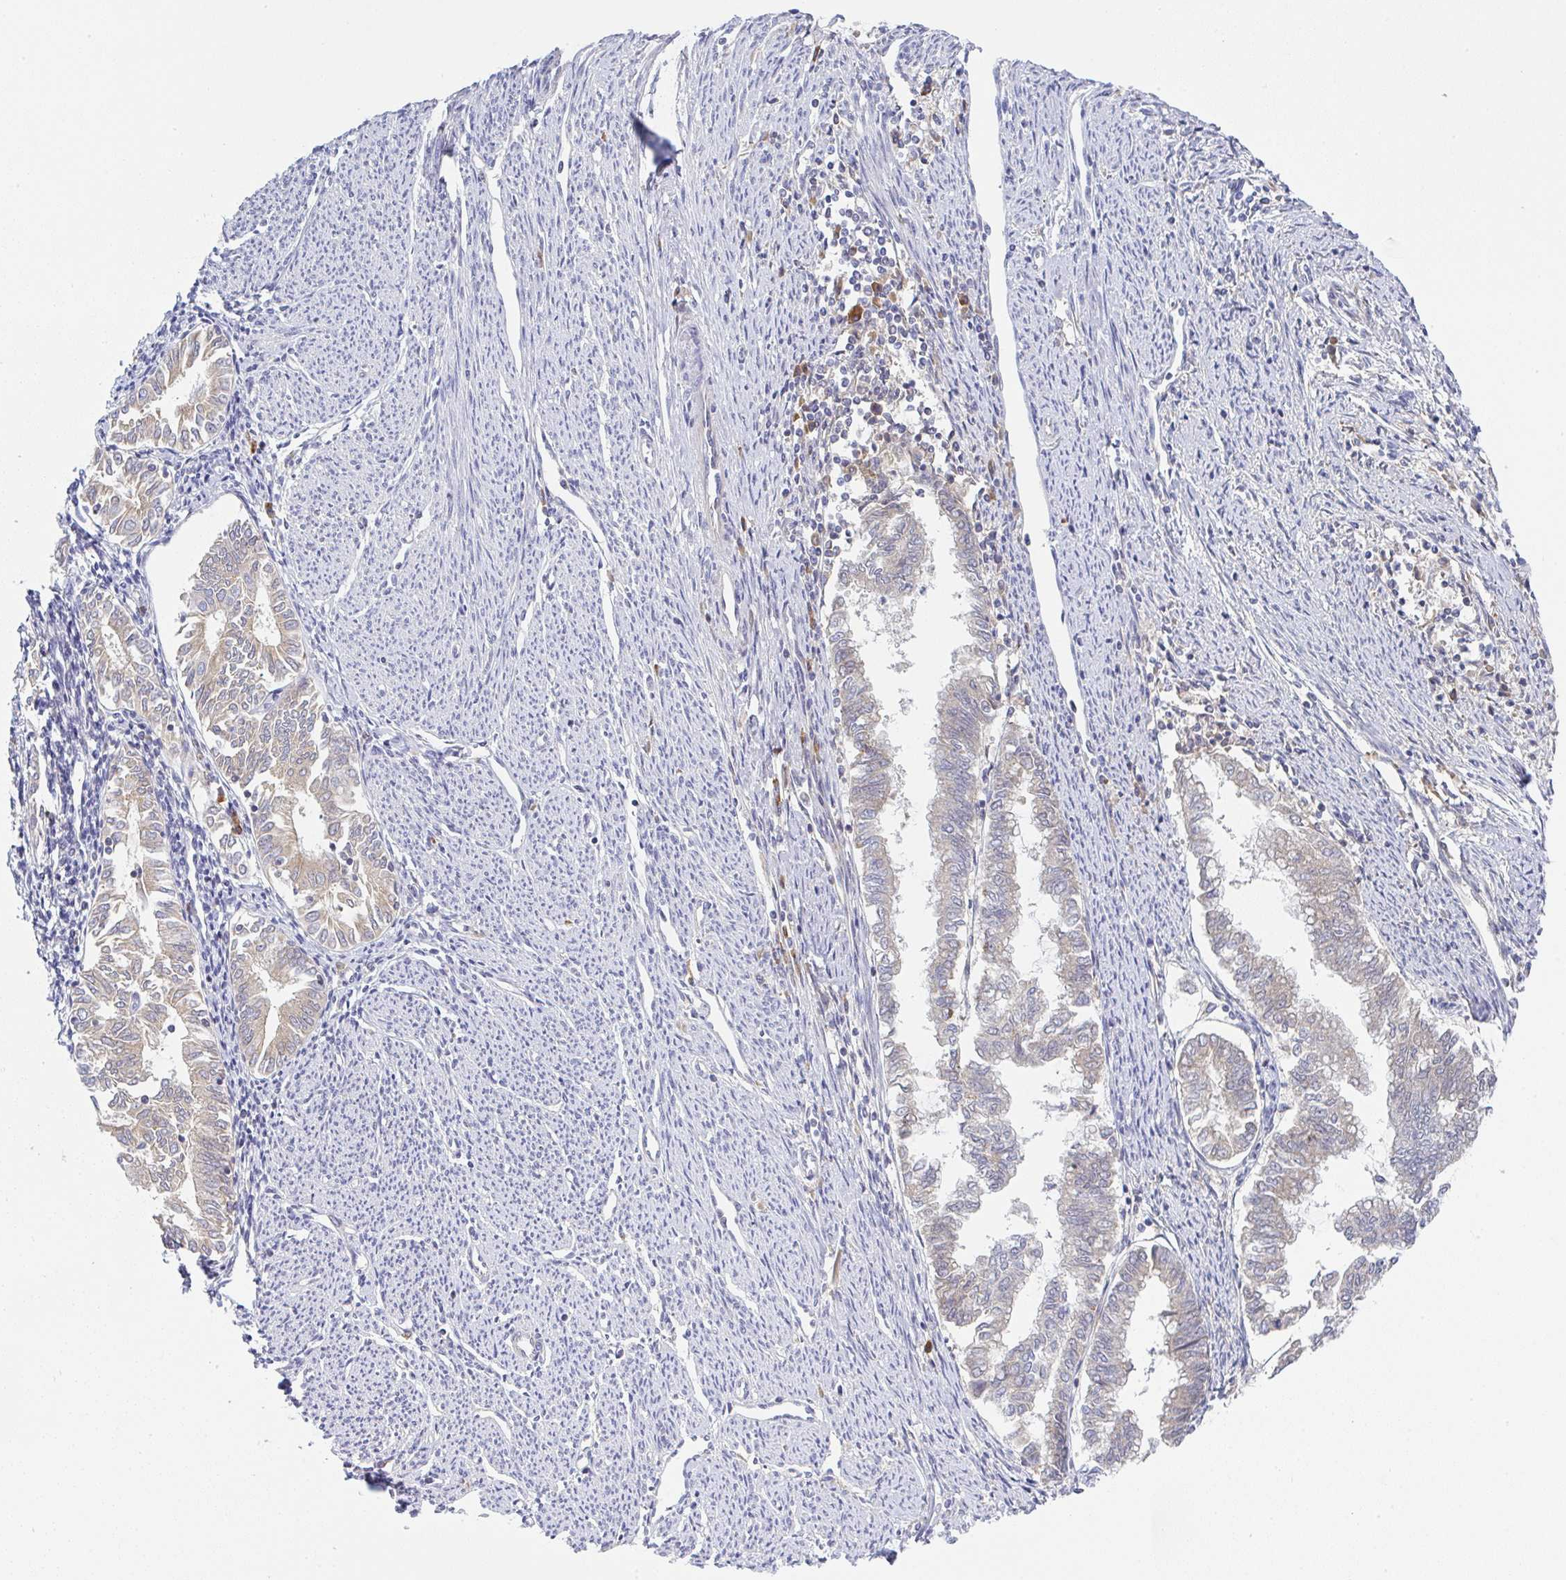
{"staining": {"intensity": "weak", "quantity": "25%-75%", "location": "cytoplasmic/membranous"}, "tissue": "endometrial cancer", "cell_type": "Tumor cells", "image_type": "cancer", "snomed": [{"axis": "morphology", "description": "Adenocarcinoma, NOS"}, {"axis": "topography", "description": "Endometrium"}], "caption": "Immunohistochemistry (IHC) micrograph of endometrial cancer (adenocarcinoma) stained for a protein (brown), which reveals low levels of weak cytoplasmic/membranous positivity in approximately 25%-75% of tumor cells.", "gene": "DERL2", "patient": {"sex": "female", "age": 79}}